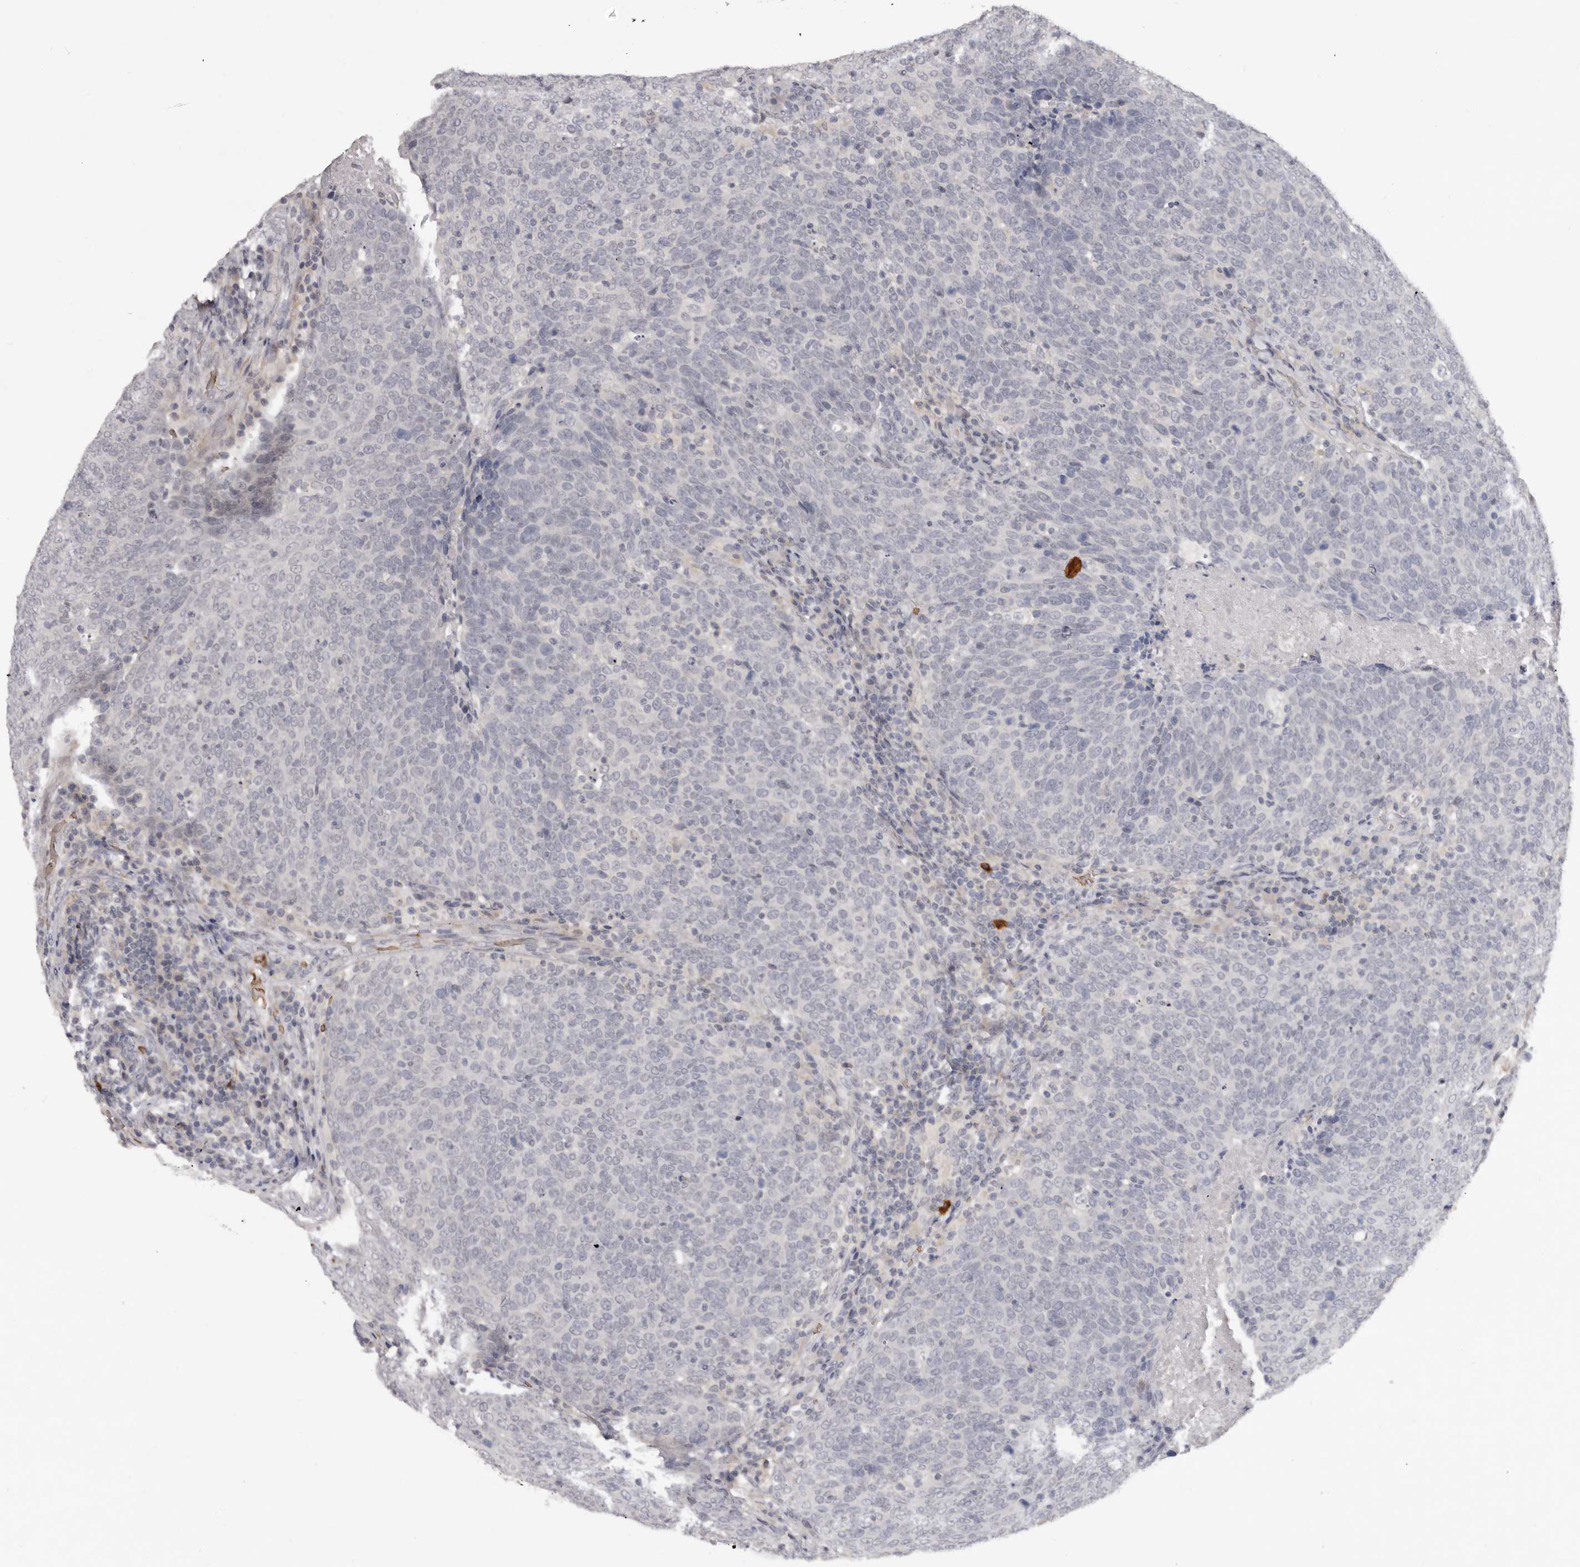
{"staining": {"intensity": "negative", "quantity": "none", "location": "none"}, "tissue": "head and neck cancer", "cell_type": "Tumor cells", "image_type": "cancer", "snomed": [{"axis": "morphology", "description": "Squamous cell carcinoma, NOS"}, {"axis": "morphology", "description": "Squamous cell carcinoma, metastatic, NOS"}, {"axis": "topography", "description": "Lymph node"}, {"axis": "topography", "description": "Head-Neck"}], "caption": "IHC photomicrograph of squamous cell carcinoma (head and neck) stained for a protein (brown), which reveals no positivity in tumor cells. (Brightfield microscopy of DAB (3,3'-diaminobenzidine) immunohistochemistry (IHC) at high magnification).", "gene": "TNR", "patient": {"sex": "male", "age": 62}}